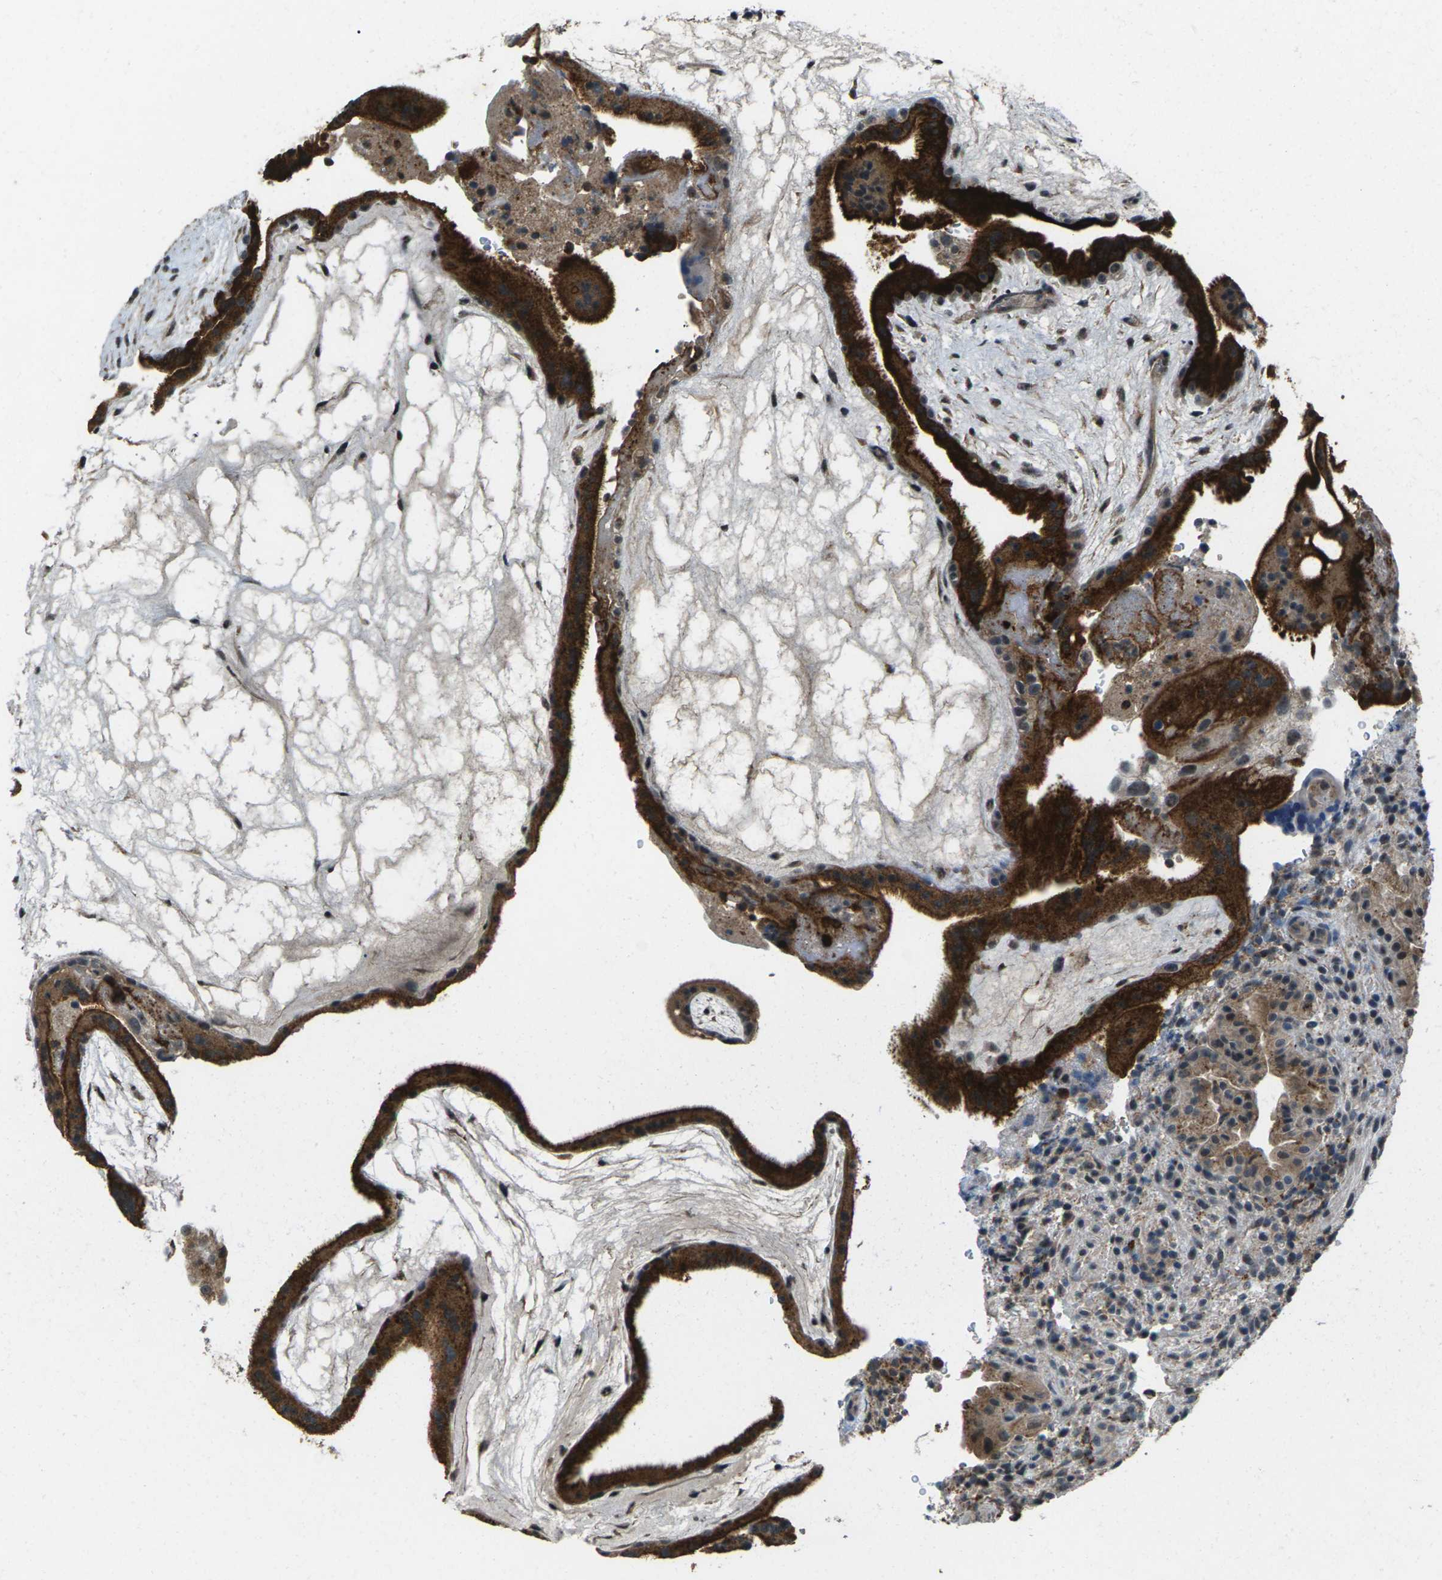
{"staining": {"intensity": "weak", "quantity": ">75%", "location": "cytoplasmic/membranous"}, "tissue": "placenta", "cell_type": "Decidual cells", "image_type": "normal", "snomed": [{"axis": "morphology", "description": "Normal tissue, NOS"}, {"axis": "topography", "description": "Placenta"}], "caption": "Weak cytoplasmic/membranous protein staining is identified in about >75% of decidual cells in placenta. The staining is performed using DAB brown chromogen to label protein expression. The nuclei are counter-stained blue using hematoxylin.", "gene": "SLC31A2", "patient": {"sex": "female", "age": 19}}